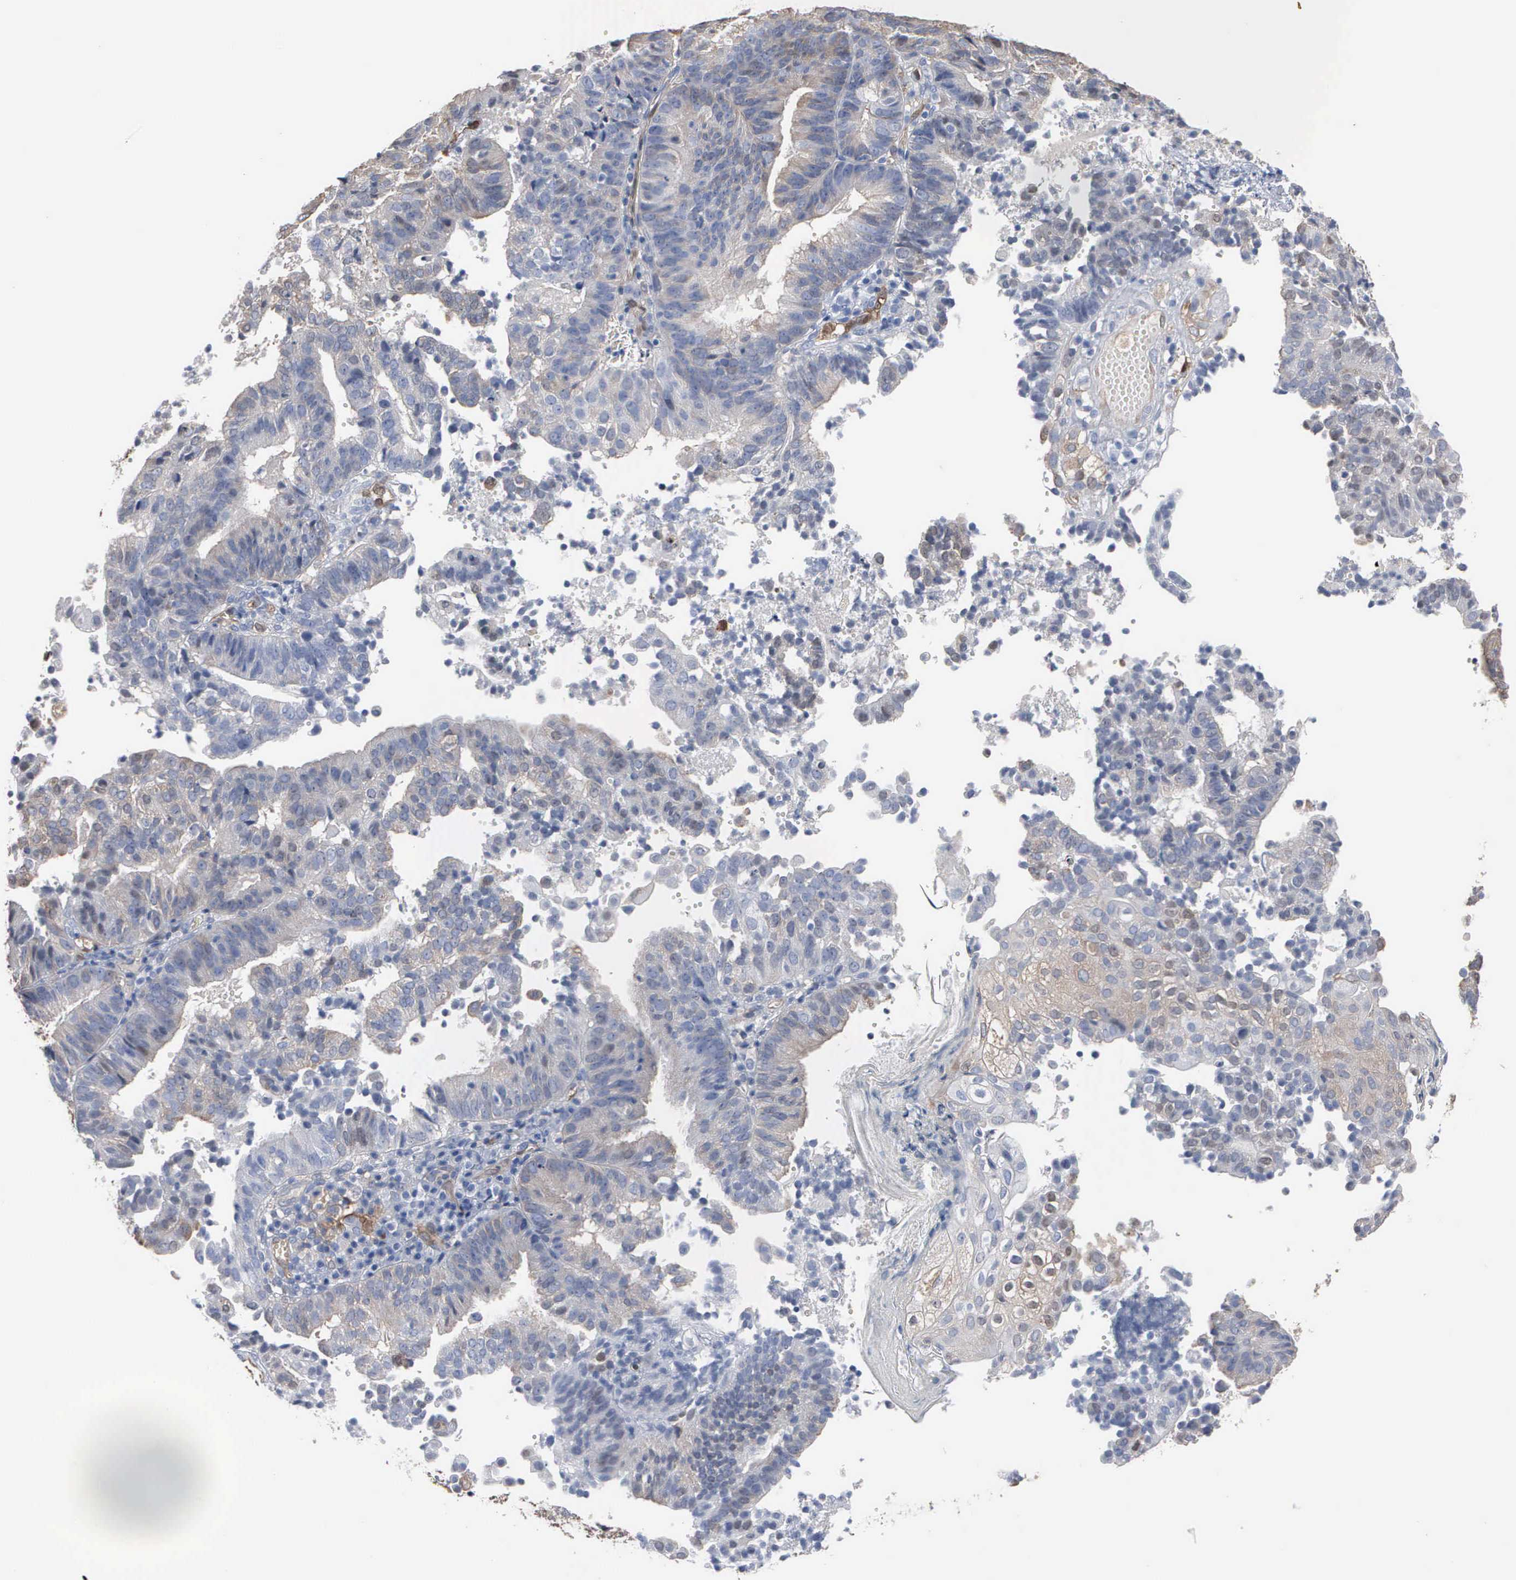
{"staining": {"intensity": "weak", "quantity": ">75%", "location": "cytoplasmic/membranous"}, "tissue": "cervical cancer", "cell_type": "Tumor cells", "image_type": "cancer", "snomed": [{"axis": "morphology", "description": "Adenocarcinoma, NOS"}, {"axis": "topography", "description": "Cervix"}], "caption": "Immunohistochemical staining of human cervical cancer (adenocarcinoma) exhibits low levels of weak cytoplasmic/membranous expression in about >75% of tumor cells.", "gene": "FSCN1", "patient": {"sex": "female", "age": 60}}